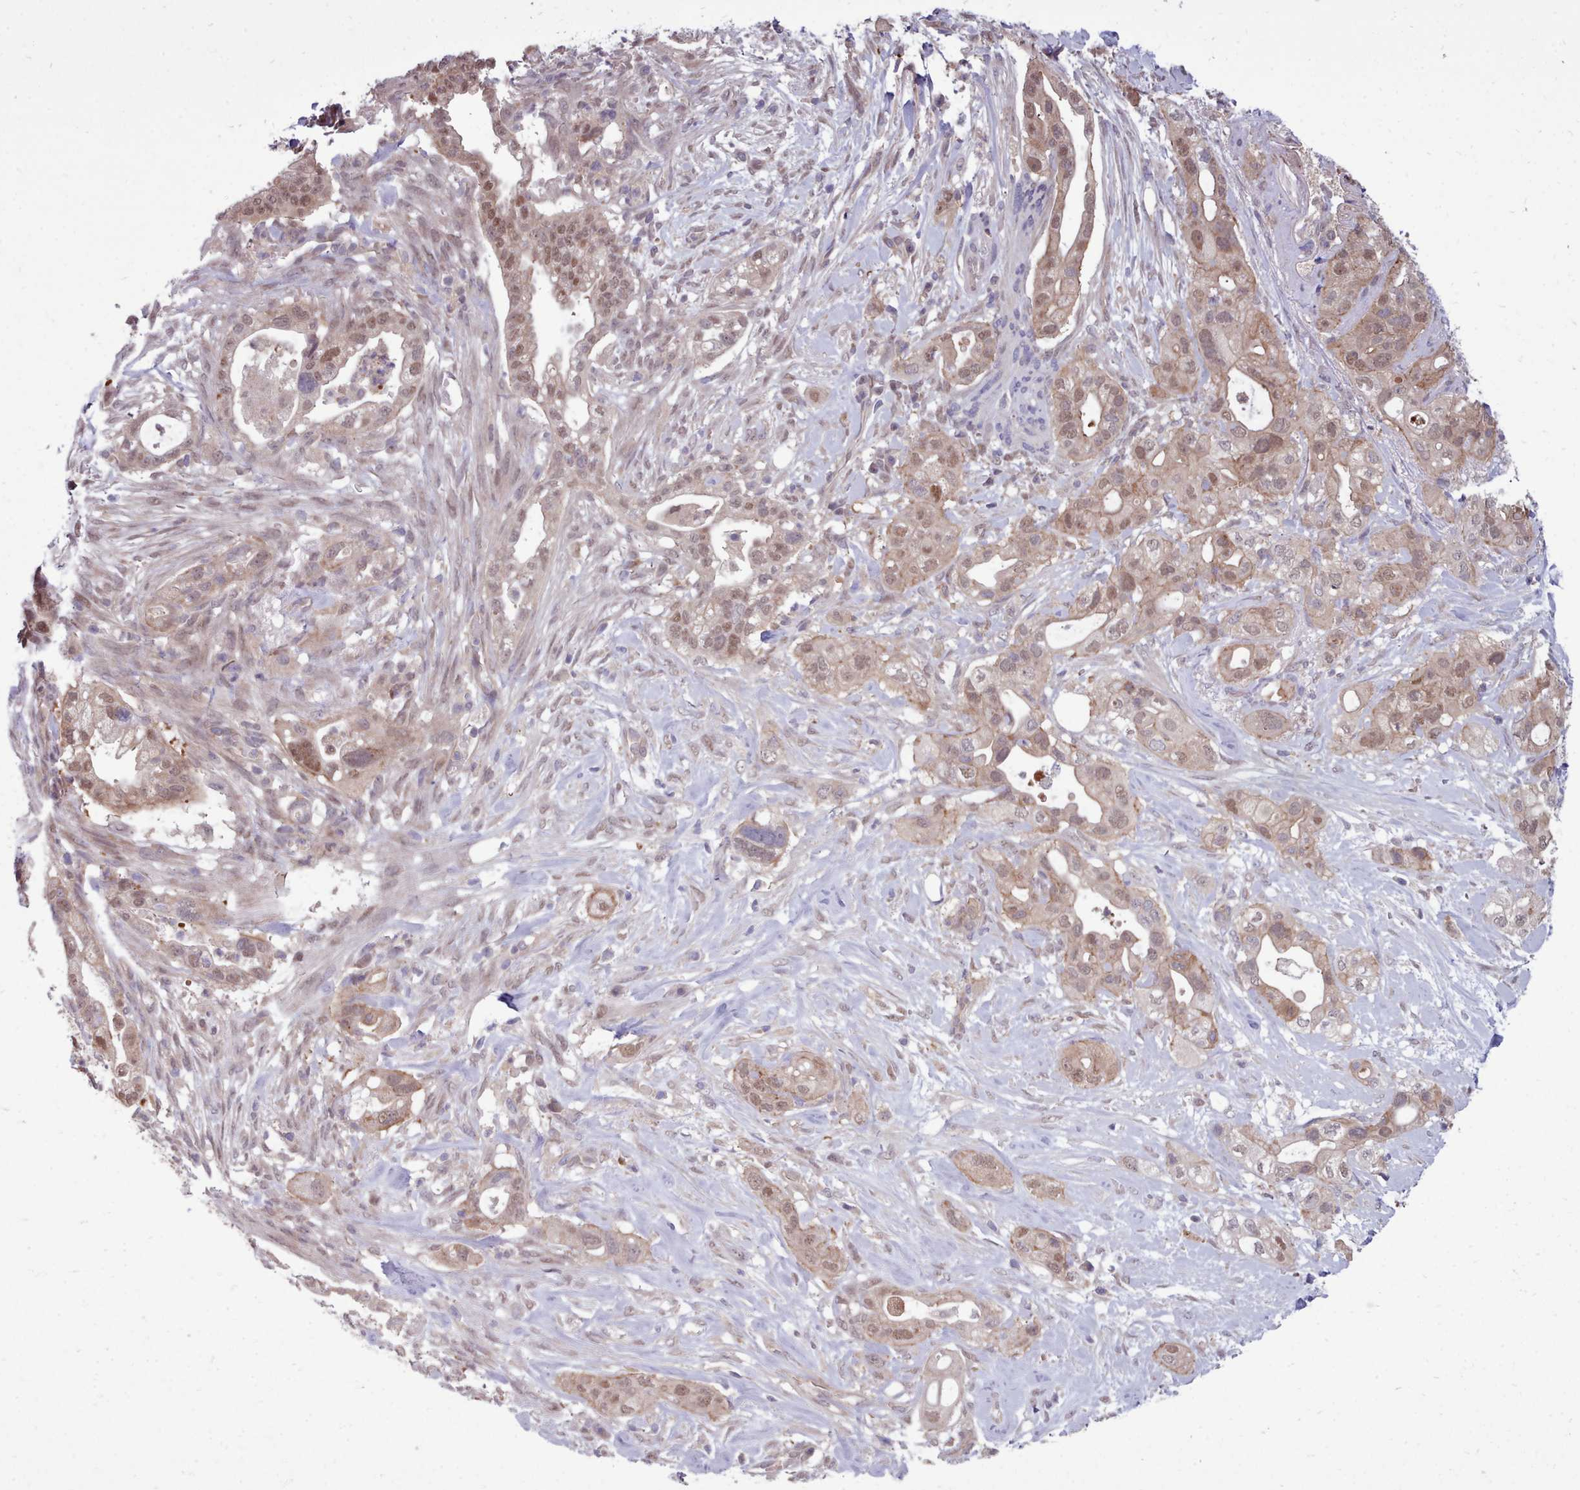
{"staining": {"intensity": "weak", "quantity": ">75%", "location": "cytoplasmic/membranous,nuclear"}, "tissue": "pancreatic cancer", "cell_type": "Tumor cells", "image_type": "cancer", "snomed": [{"axis": "morphology", "description": "Adenocarcinoma, NOS"}, {"axis": "topography", "description": "Pancreas"}], "caption": "This micrograph exhibits immunohistochemistry staining of human pancreatic adenocarcinoma, with low weak cytoplasmic/membranous and nuclear expression in about >75% of tumor cells.", "gene": "AHCY", "patient": {"sex": "male", "age": 44}}